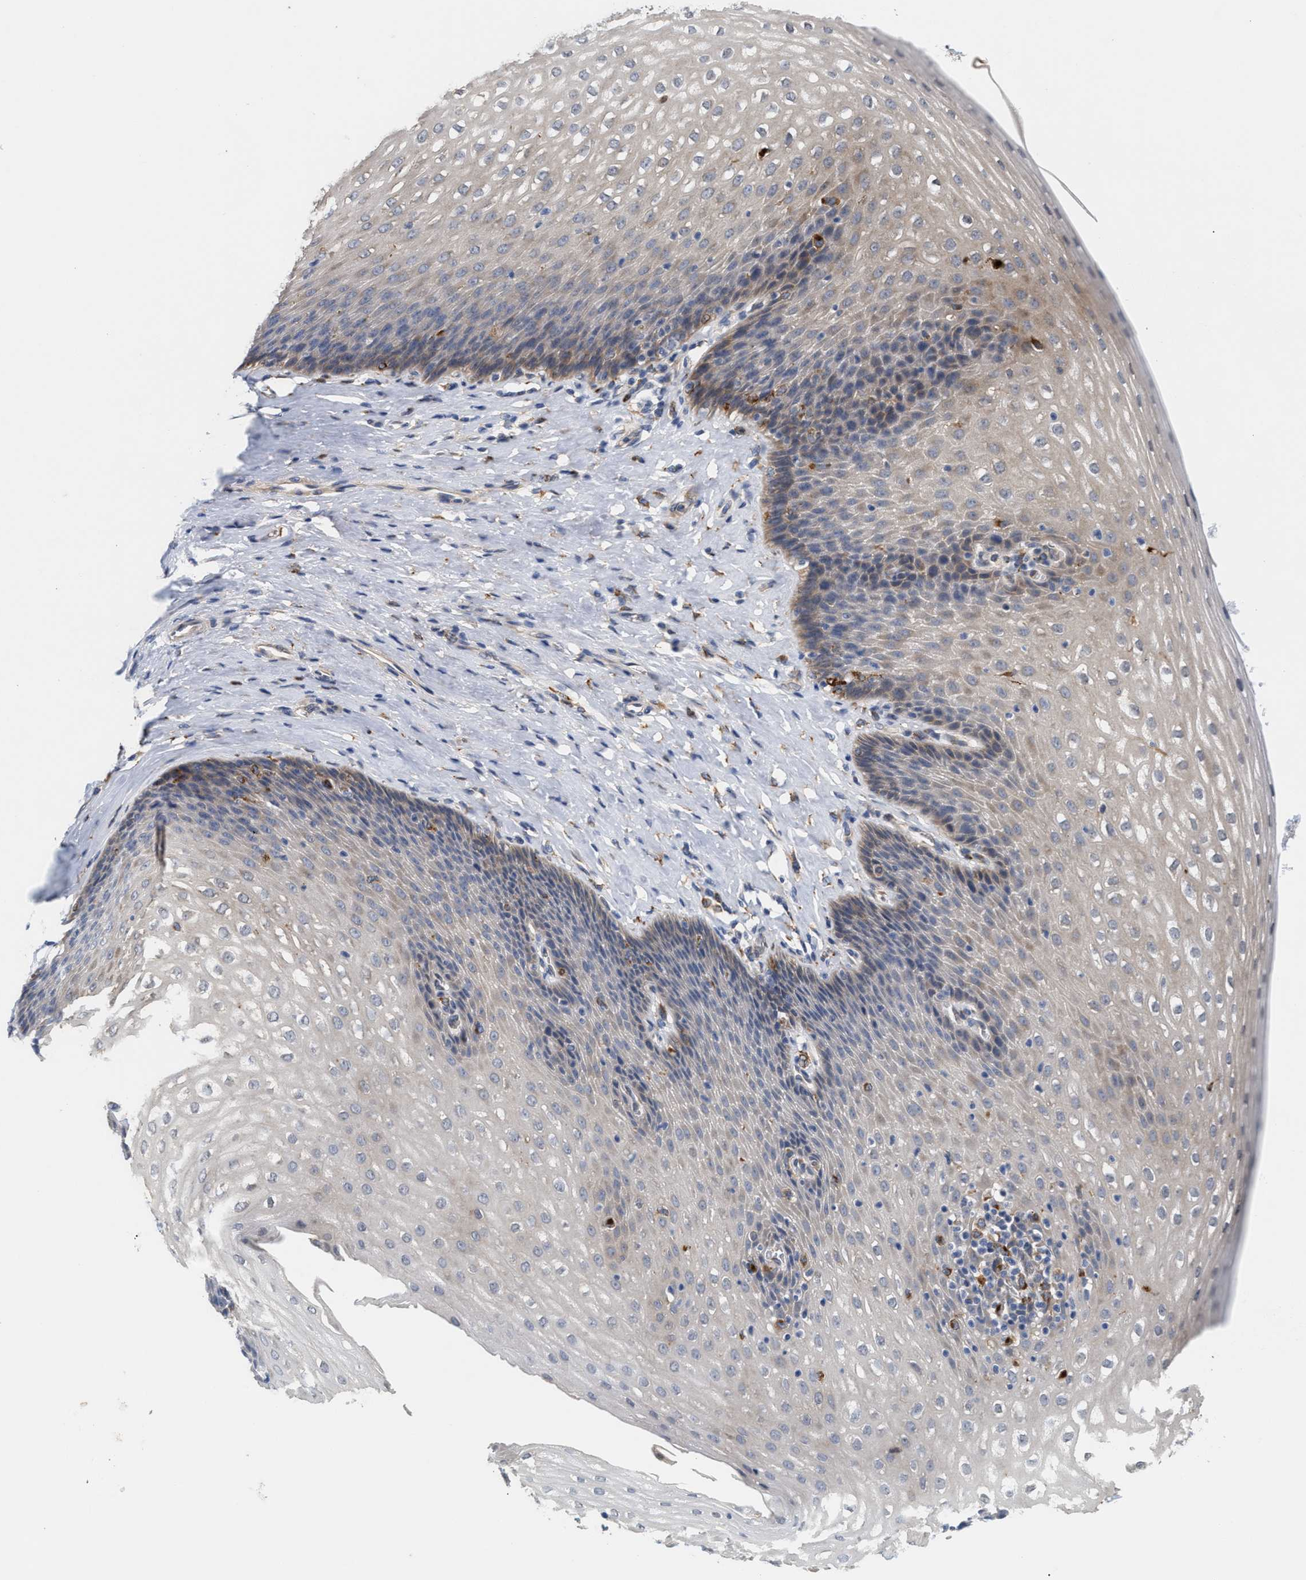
{"staining": {"intensity": "moderate", "quantity": "<25%", "location": "cytoplasmic/membranous"}, "tissue": "esophagus", "cell_type": "Squamous epithelial cells", "image_type": "normal", "snomed": [{"axis": "morphology", "description": "Normal tissue, NOS"}, {"axis": "topography", "description": "Esophagus"}], "caption": "Immunohistochemical staining of unremarkable human esophagus demonstrates moderate cytoplasmic/membranous protein positivity in about <25% of squamous epithelial cells. (DAB (3,3'-diaminobenzidine) IHC, brown staining for protein, blue staining for nuclei).", "gene": "PLCD1", "patient": {"sex": "female", "age": 61}}